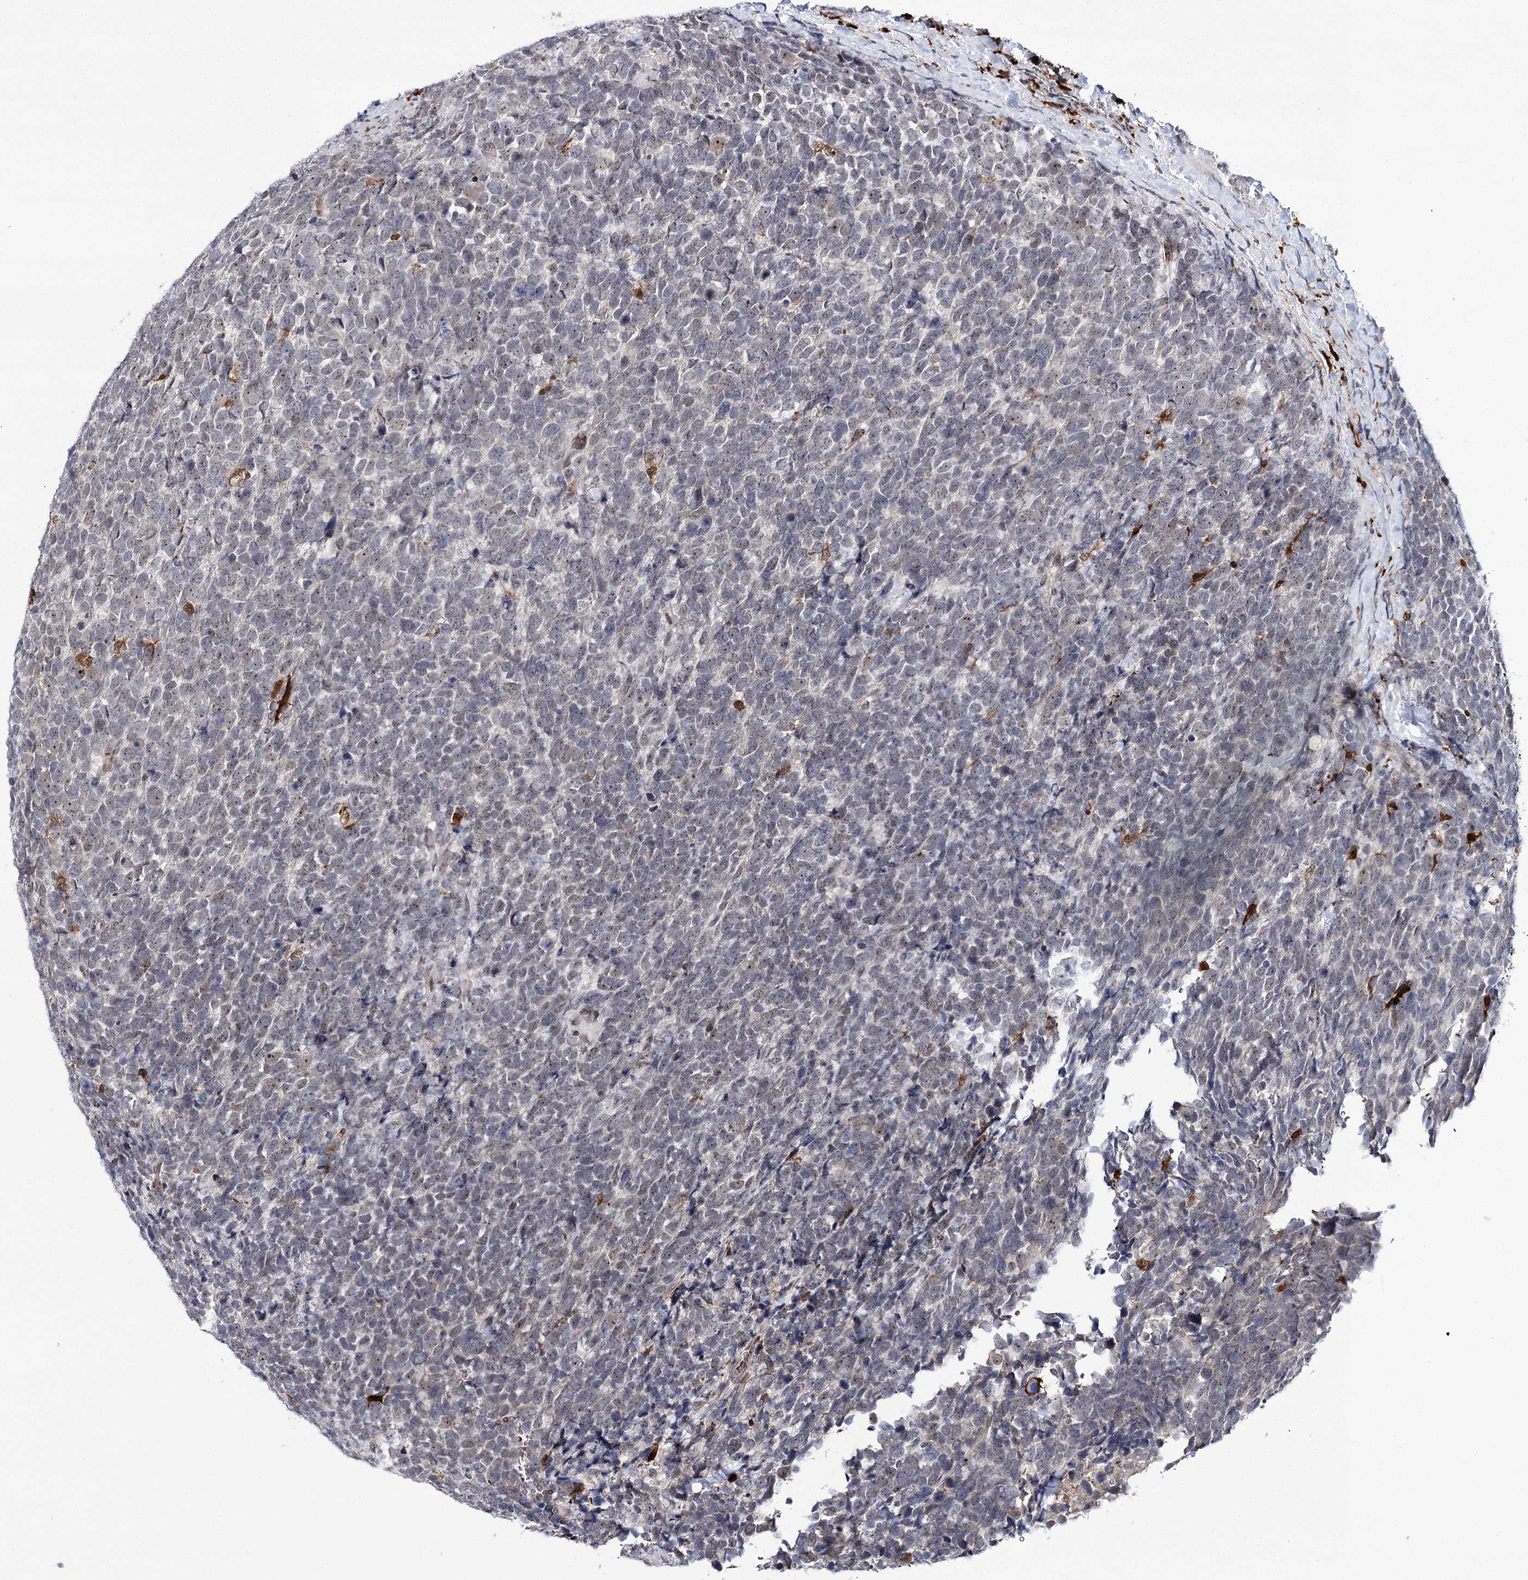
{"staining": {"intensity": "negative", "quantity": "none", "location": "none"}, "tissue": "urothelial cancer", "cell_type": "Tumor cells", "image_type": "cancer", "snomed": [{"axis": "morphology", "description": "Urothelial carcinoma, High grade"}, {"axis": "topography", "description": "Urinary bladder"}], "caption": "IHC image of neoplastic tissue: human urothelial carcinoma (high-grade) stained with DAB demonstrates no significant protein expression in tumor cells.", "gene": "WDR36", "patient": {"sex": "female", "age": 82}}